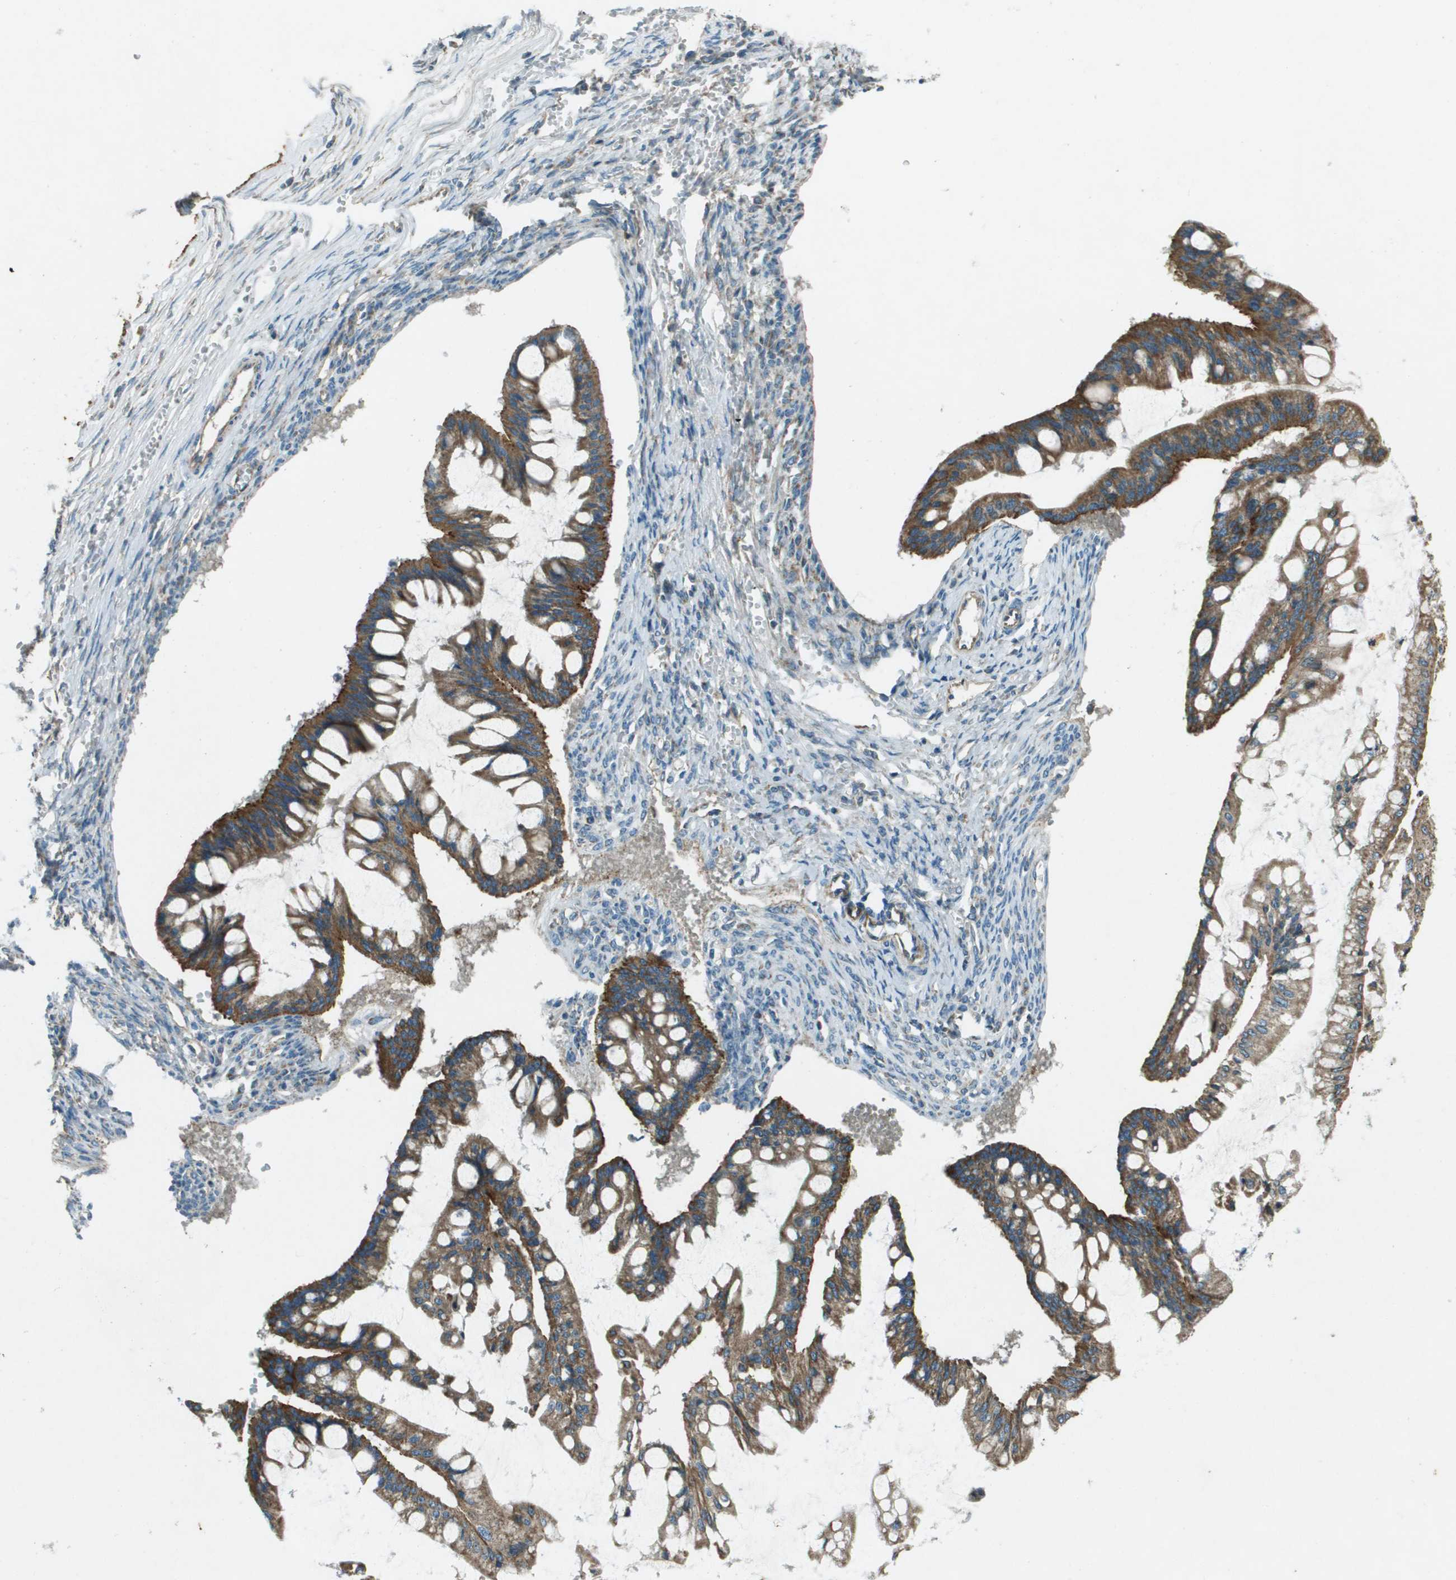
{"staining": {"intensity": "strong", "quantity": ">75%", "location": "cytoplasmic/membranous"}, "tissue": "ovarian cancer", "cell_type": "Tumor cells", "image_type": "cancer", "snomed": [{"axis": "morphology", "description": "Cystadenocarcinoma, mucinous, NOS"}, {"axis": "topography", "description": "Ovary"}], "caption": "Ovarian cancer (mucinous cystadenocarcinoma) stained with DAB (3,3'-diaminobenzidine) IHC reveals high levels of strong cytoplasmic/membranous expression in about >75% of tumor cells.", "gene": "MIGA1", "patient": {"sex": "female", "age": 73}}